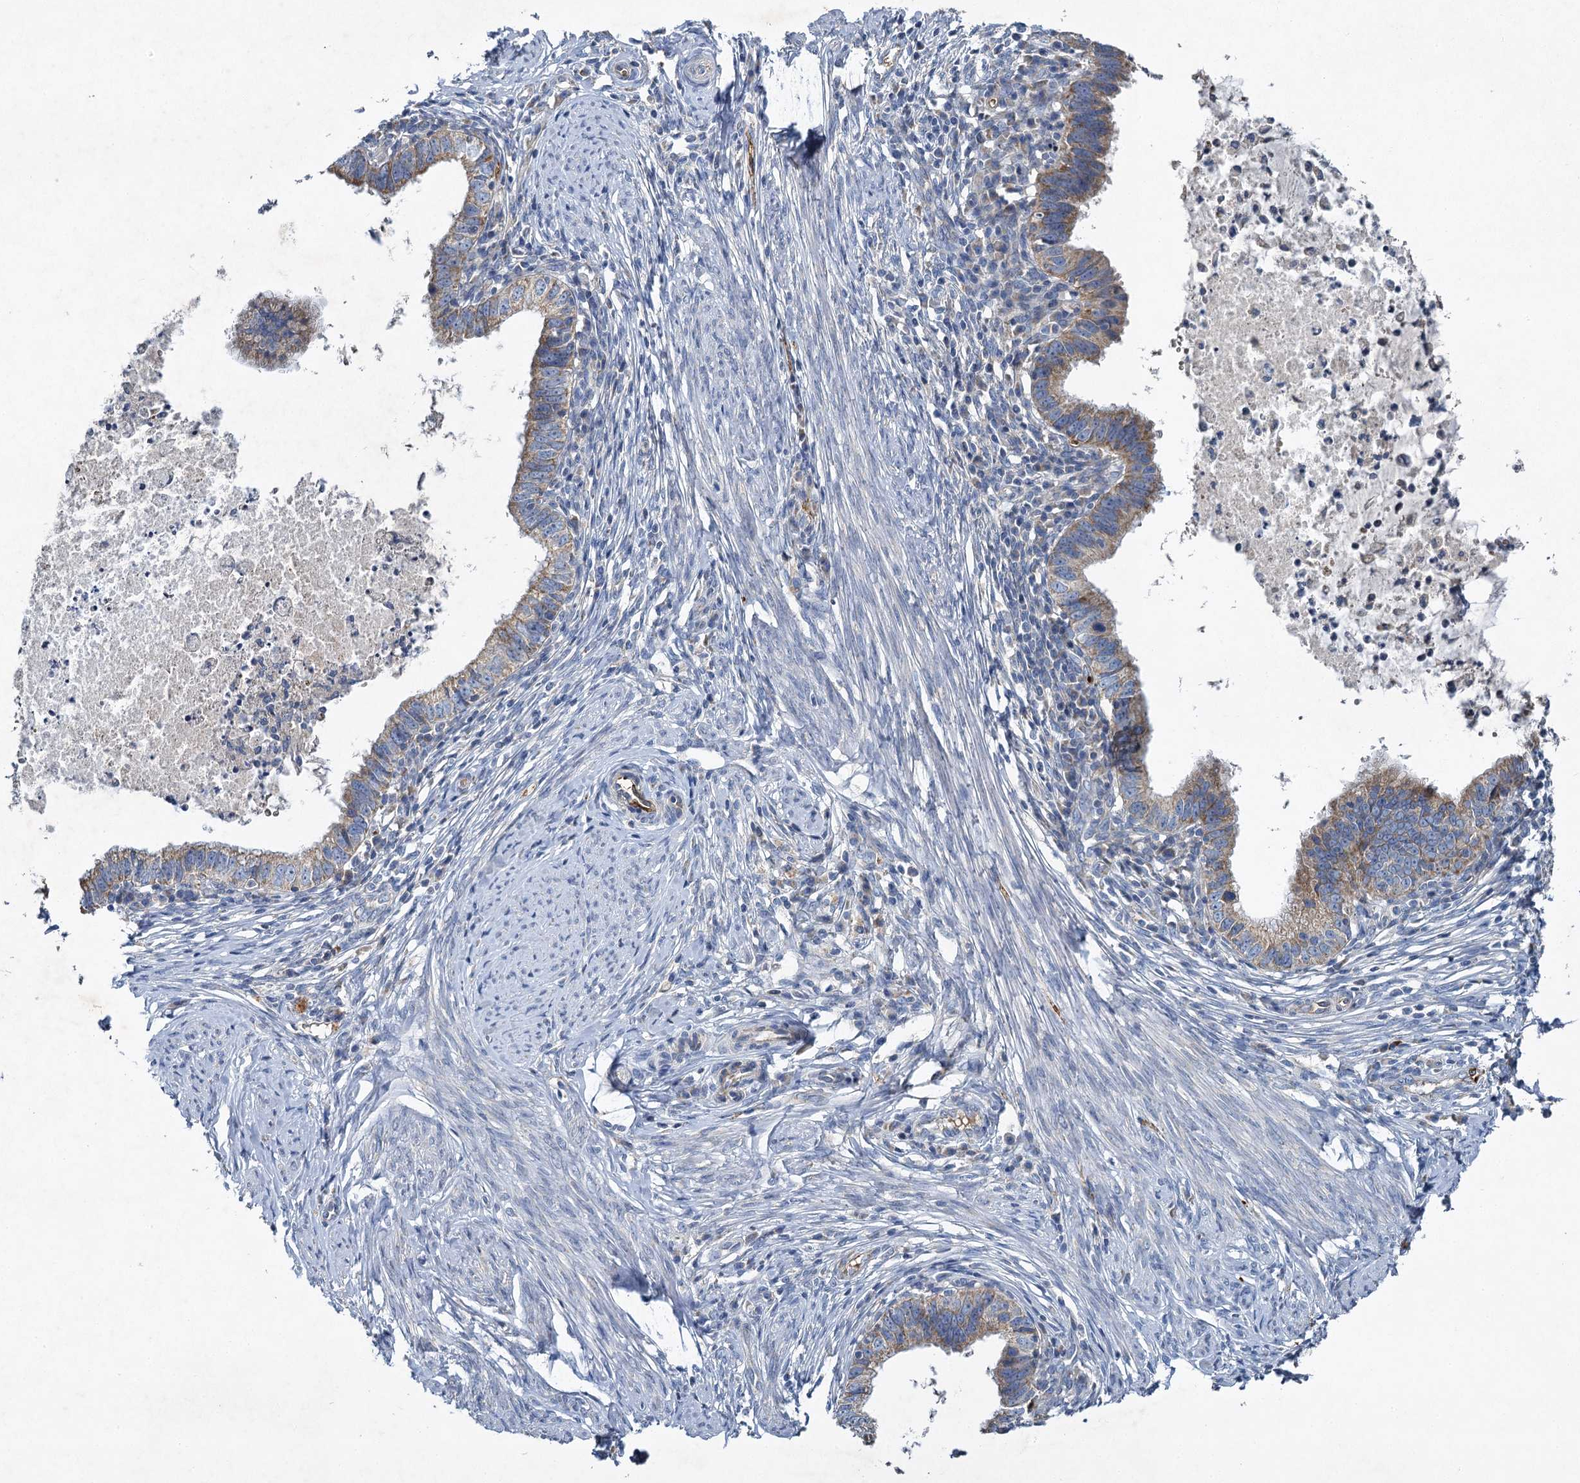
{"staining": {"intensity": "moderate", "quantity": "<25%", "location": "cytoplasmic/membranous"}, "tissue": "cervical cancer", "cell_type": "Tumor cells", "image_type": "cancer", "snomed": [{"axis": "morphology", "description": "Adenocarcinoma, NOS"}, {"axis": "topography", "description": "Cervix"}], "caption": "Adenocarcinoma (cervical) tissue displays moderate cytoplasmic/membranous staining in about <25% of tumor cells, visualized by immunohistochemistry. The staining was performed using DAB to visualize the protein expression in brown, while the nuclei were stained in blue with hematoxylin (Magnification: 20x).", "gene": "BCS1L", "patient": {"sex": "female", "age": 36}}